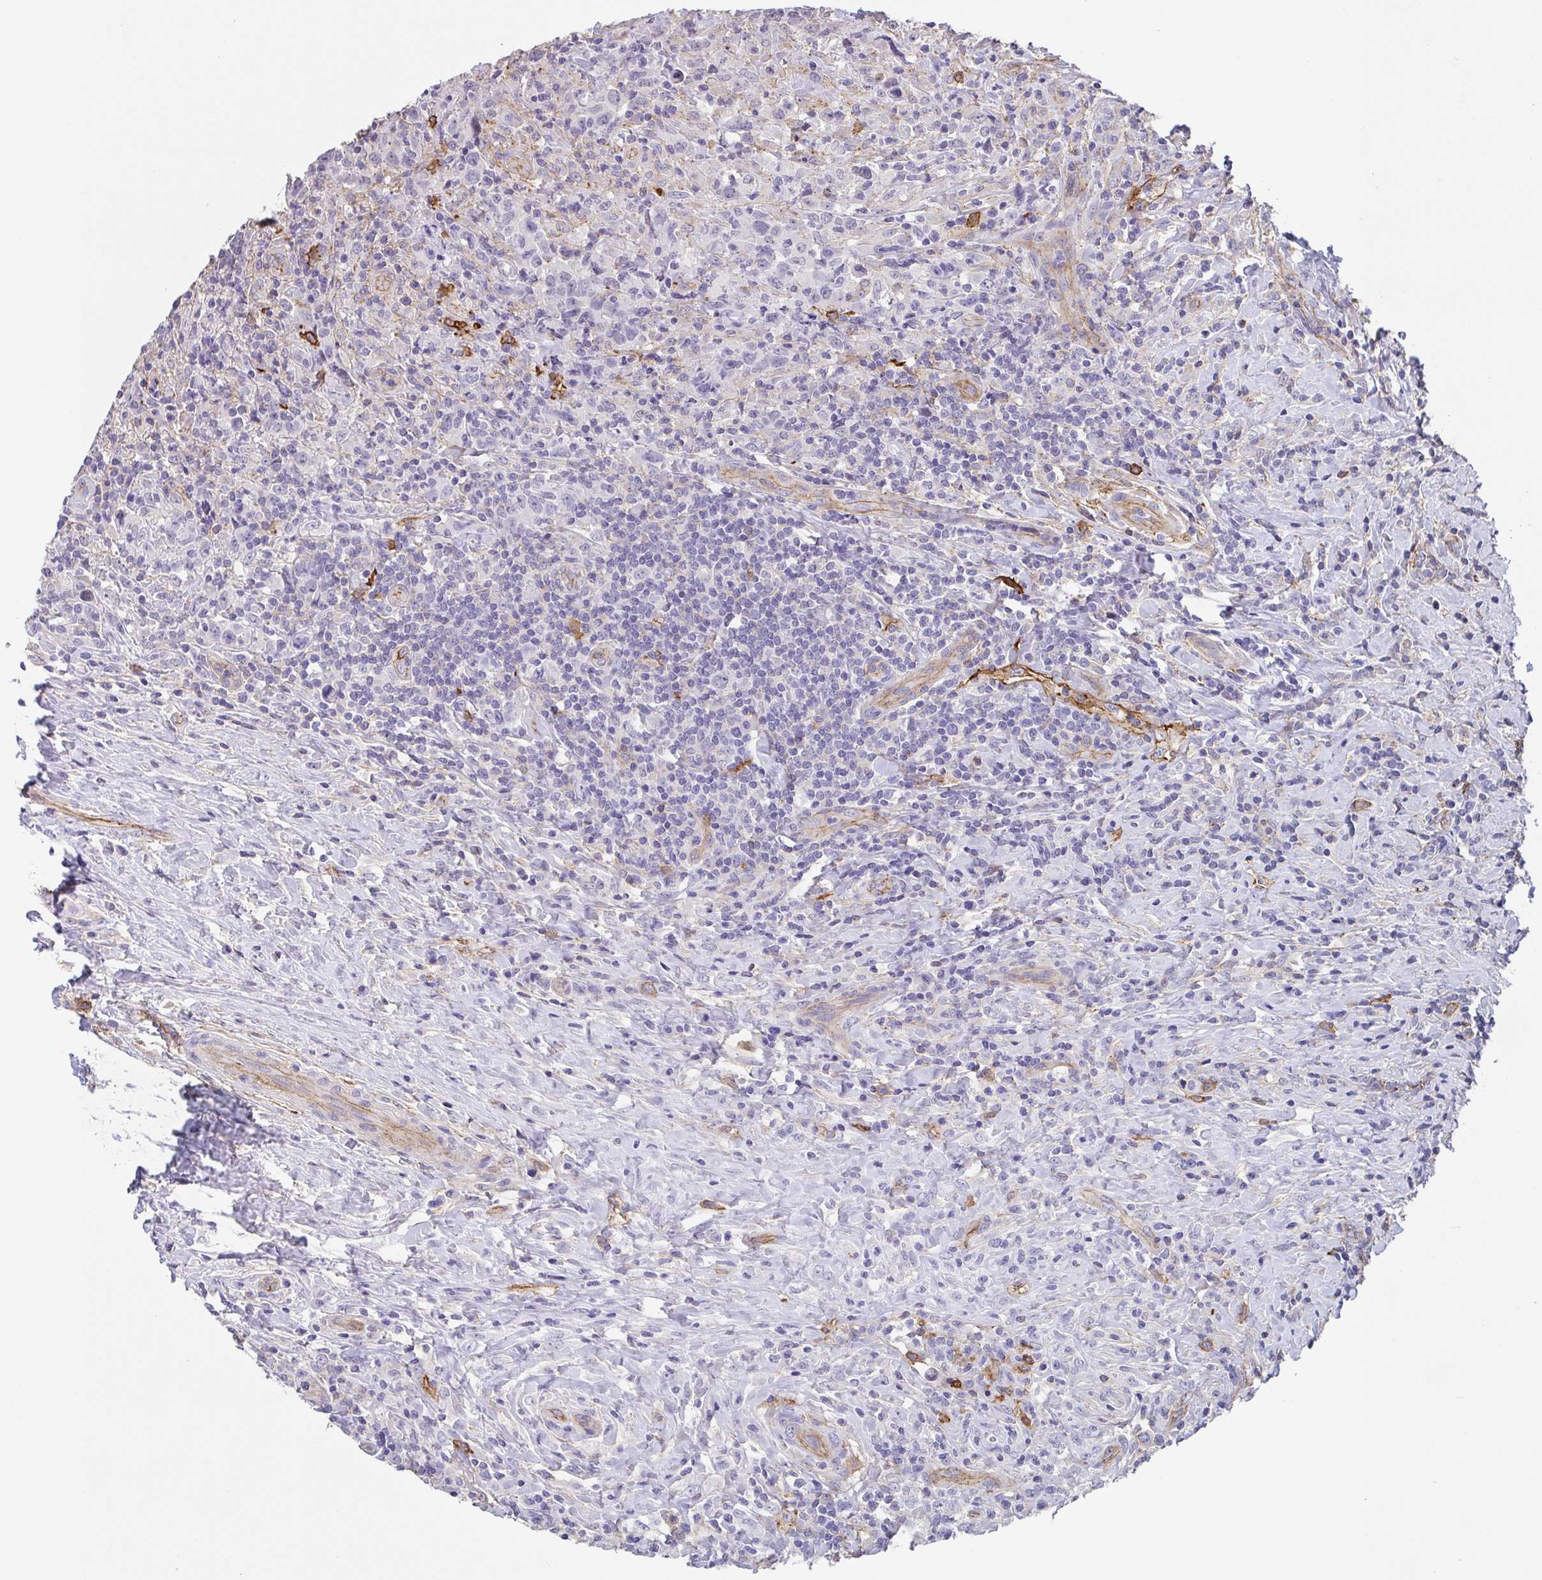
{"staining": {"intensity": "negative", "quantity": "none", "location": "none"}, "tissue": "lymphoma", "cell_type": "Tumor cells", "image_type": "cancer", "snomed": [{"axis": "morphology", "description": "Hodgkin's disease, NOS"}, {"axis": "topography", "description": "Lymph node"}], "caption": "IHC image of neoplastic tissue: human lymphoma stained with DAB (3,3'-diaminobenzidine) displays no significant protein staining in tumor cells. Brightfield microscopy of immunohistochemistry stained with DAB (3,3'-diaminobenzidine) (brown) and hematoxylin (blue), captured at high magnification.", "gene": "DBN1", "patient": {"sex": "female", "age": 18}}